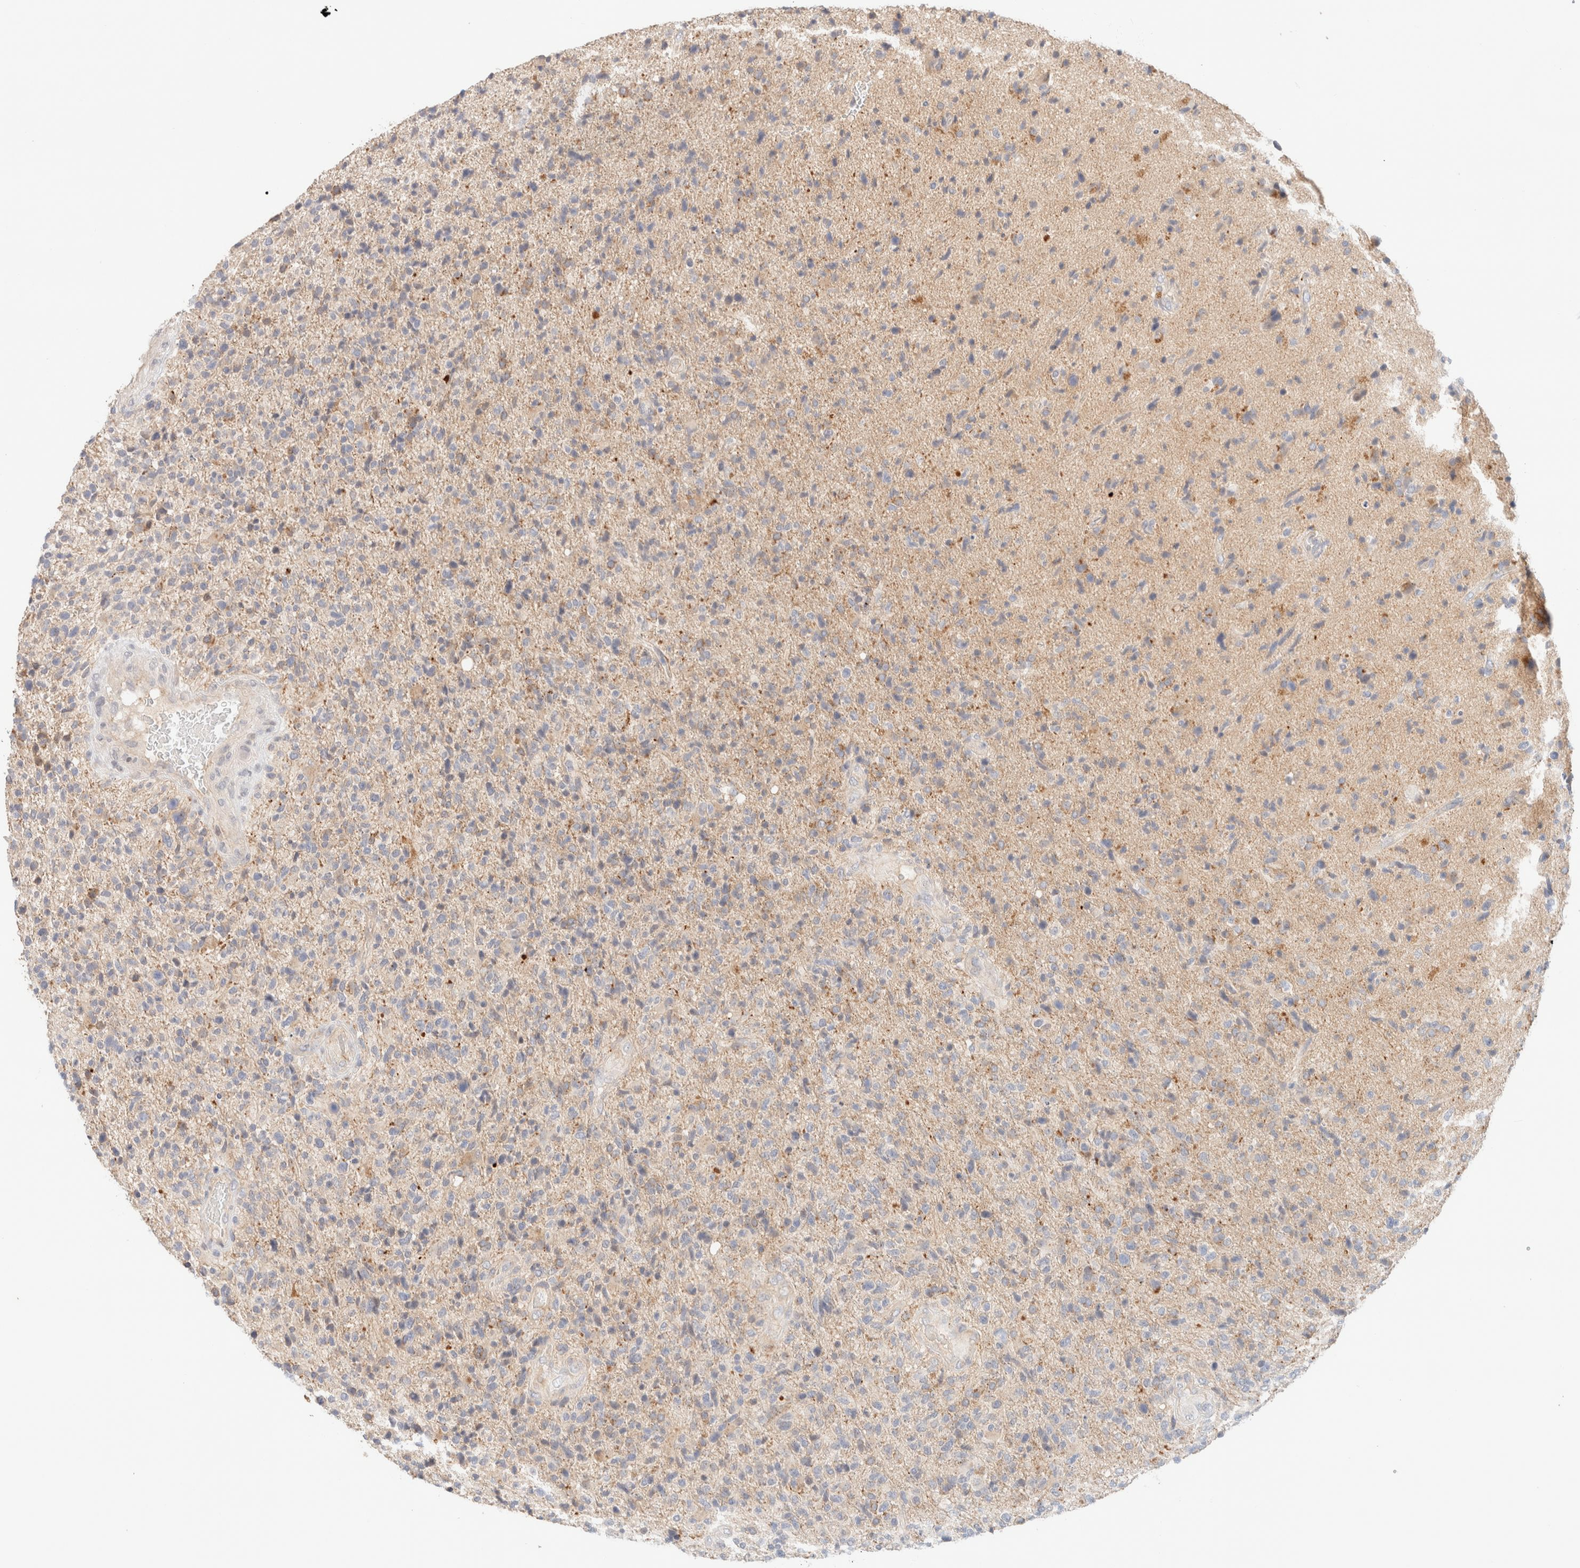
{"staining": {"intensity": "negative", "quantity": "none", "location": "none"}, "tissue": "glioma", "cell_type": "Tumor cells", "image_type": "cancer", "snomed": [{"axis": "morphology", "description": "Glioma, malignant, High grade"}, {"axis": "topography", "description": "Brain"}], "caption": "An immunohistochemistry (IHC) photomicrograph of malignant high-grade glioma is shown. There is no staining in tumor cells of malignant high-grade glioma.", "gene": "SGSM2", "patient": {"sex": "male", "age": 72}}